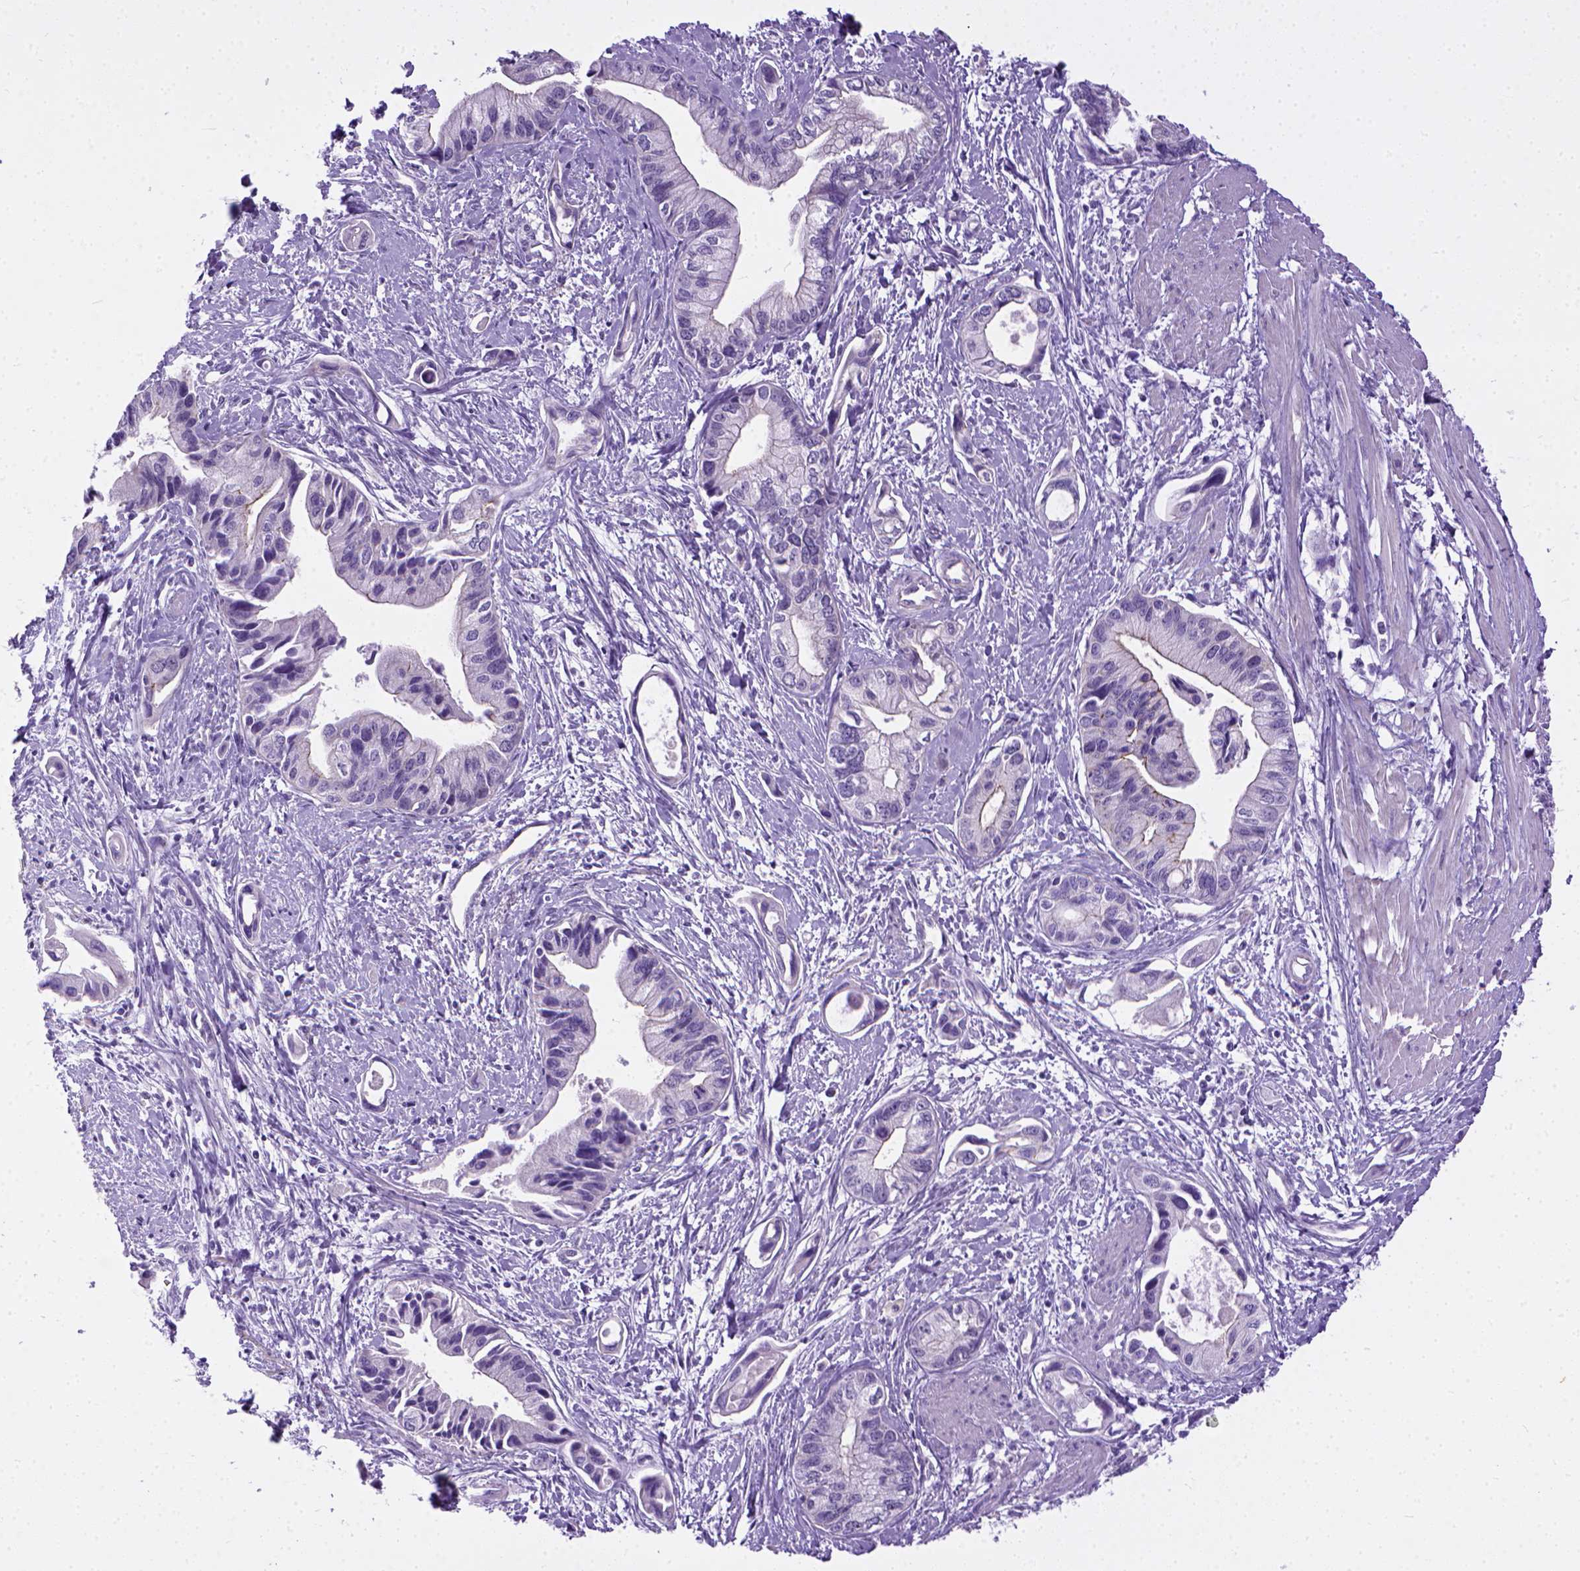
{"staining": {"intensity": "negative", "quantity": "none", "location": "none"}, "tissue": "pancreatic cancer", "cell_type": "Tumor cells", "image_type": "cancer", "snomed": [{"axis": "morphology", "description": "Adenocarcinoma, NOS"}, {"axis": "topography", "description": "Pancreas"}], "caption": "Immunohistochemistry image of neoplastic tissue: pancreatic cancer (adenocarcinoma) stained with DAB (3,3'-diaminobenzidine) displays no significant protein staining in tumor cells.", "gene": "ADGRF1", "patient": {"sex": "female", "age": 61}}